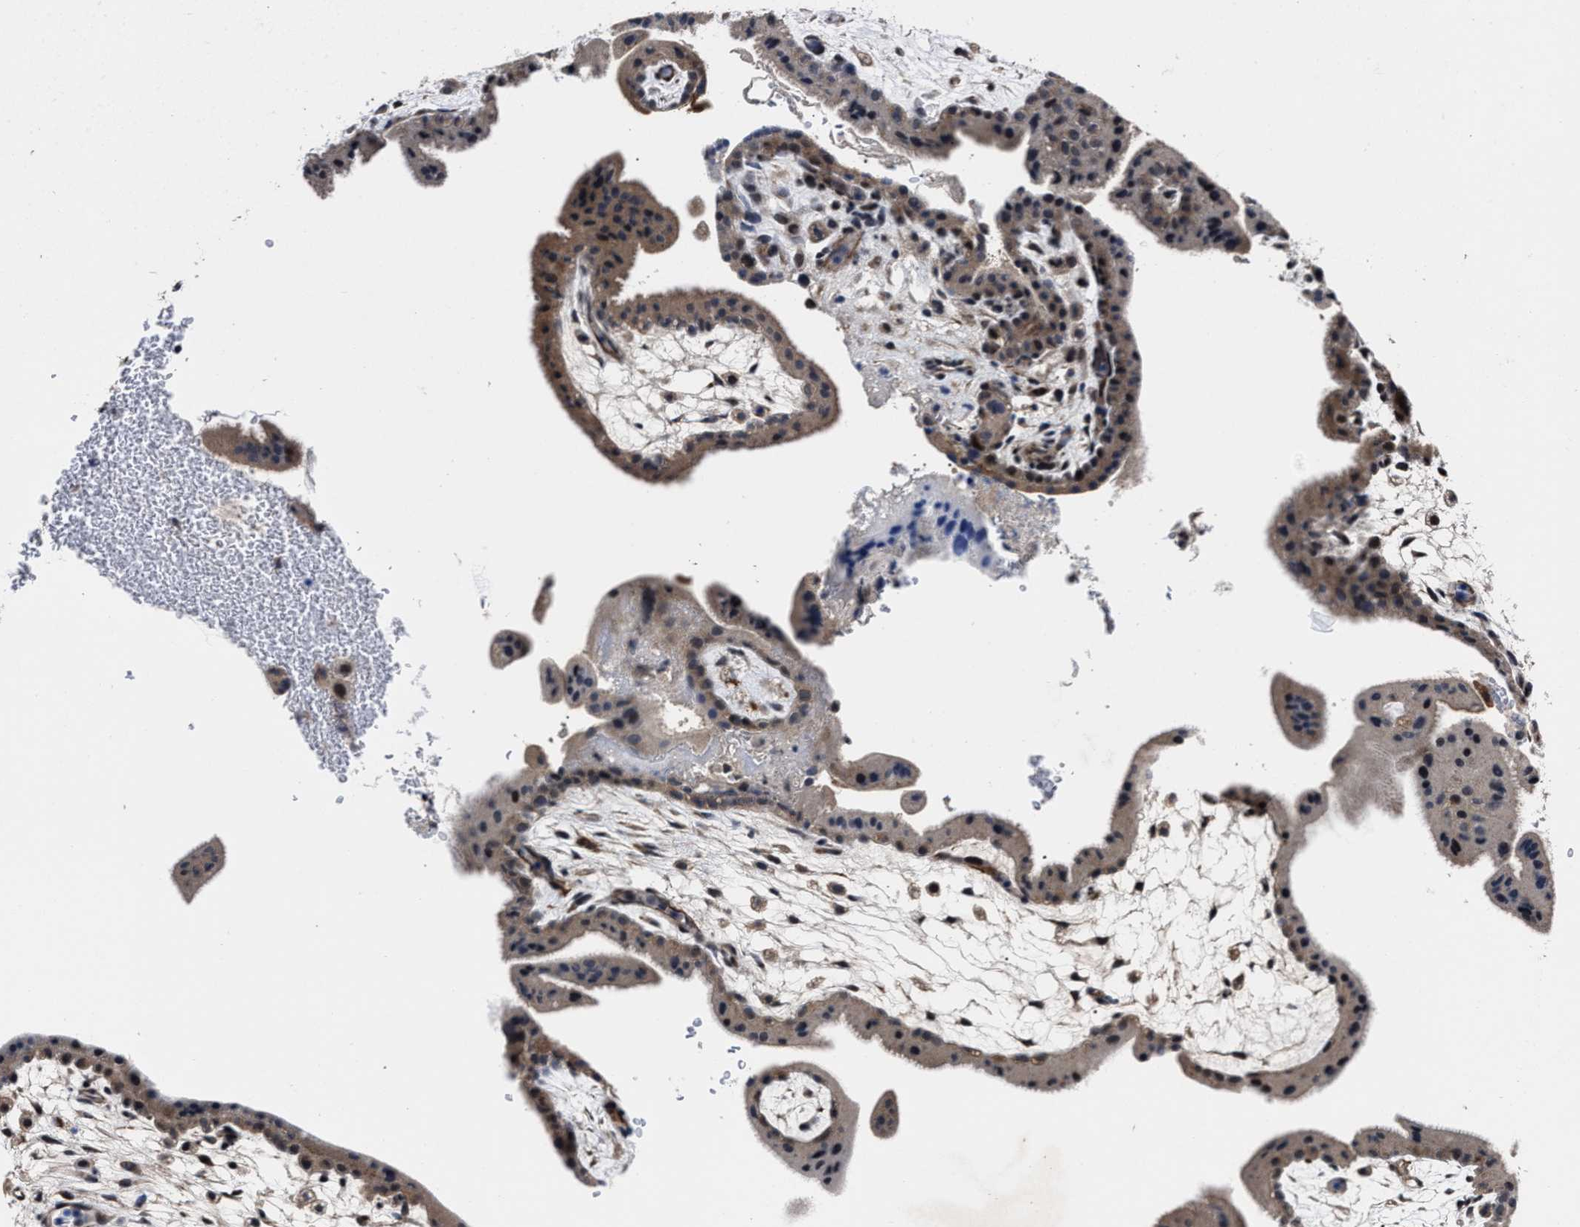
{"staining": {"intensity": "moderate", "quantity": "25%-75%", "location": "cytoplasmic/membranous"}, "tissue": "placenta", "cell_type": "Decidual cells", "image_type": "normal", "snomed": [{"axis": "morphology", "description": "Normal tissue, NOS"}, {"axis": "topography", "description": "Placenta"}], "caption": "Immunohistochemistry (IHC) micrograph of normal placenta: human placenta stained using immunohistochemistry exhibits medium levels of moderate protein expression localized specifically in the cytoplasmic/membranous of decidual cells, appearing as a cytoplasmic/membranous brown color.", "gene": "RSBN1L", "patient": {"sex": "female", "age": 35}}